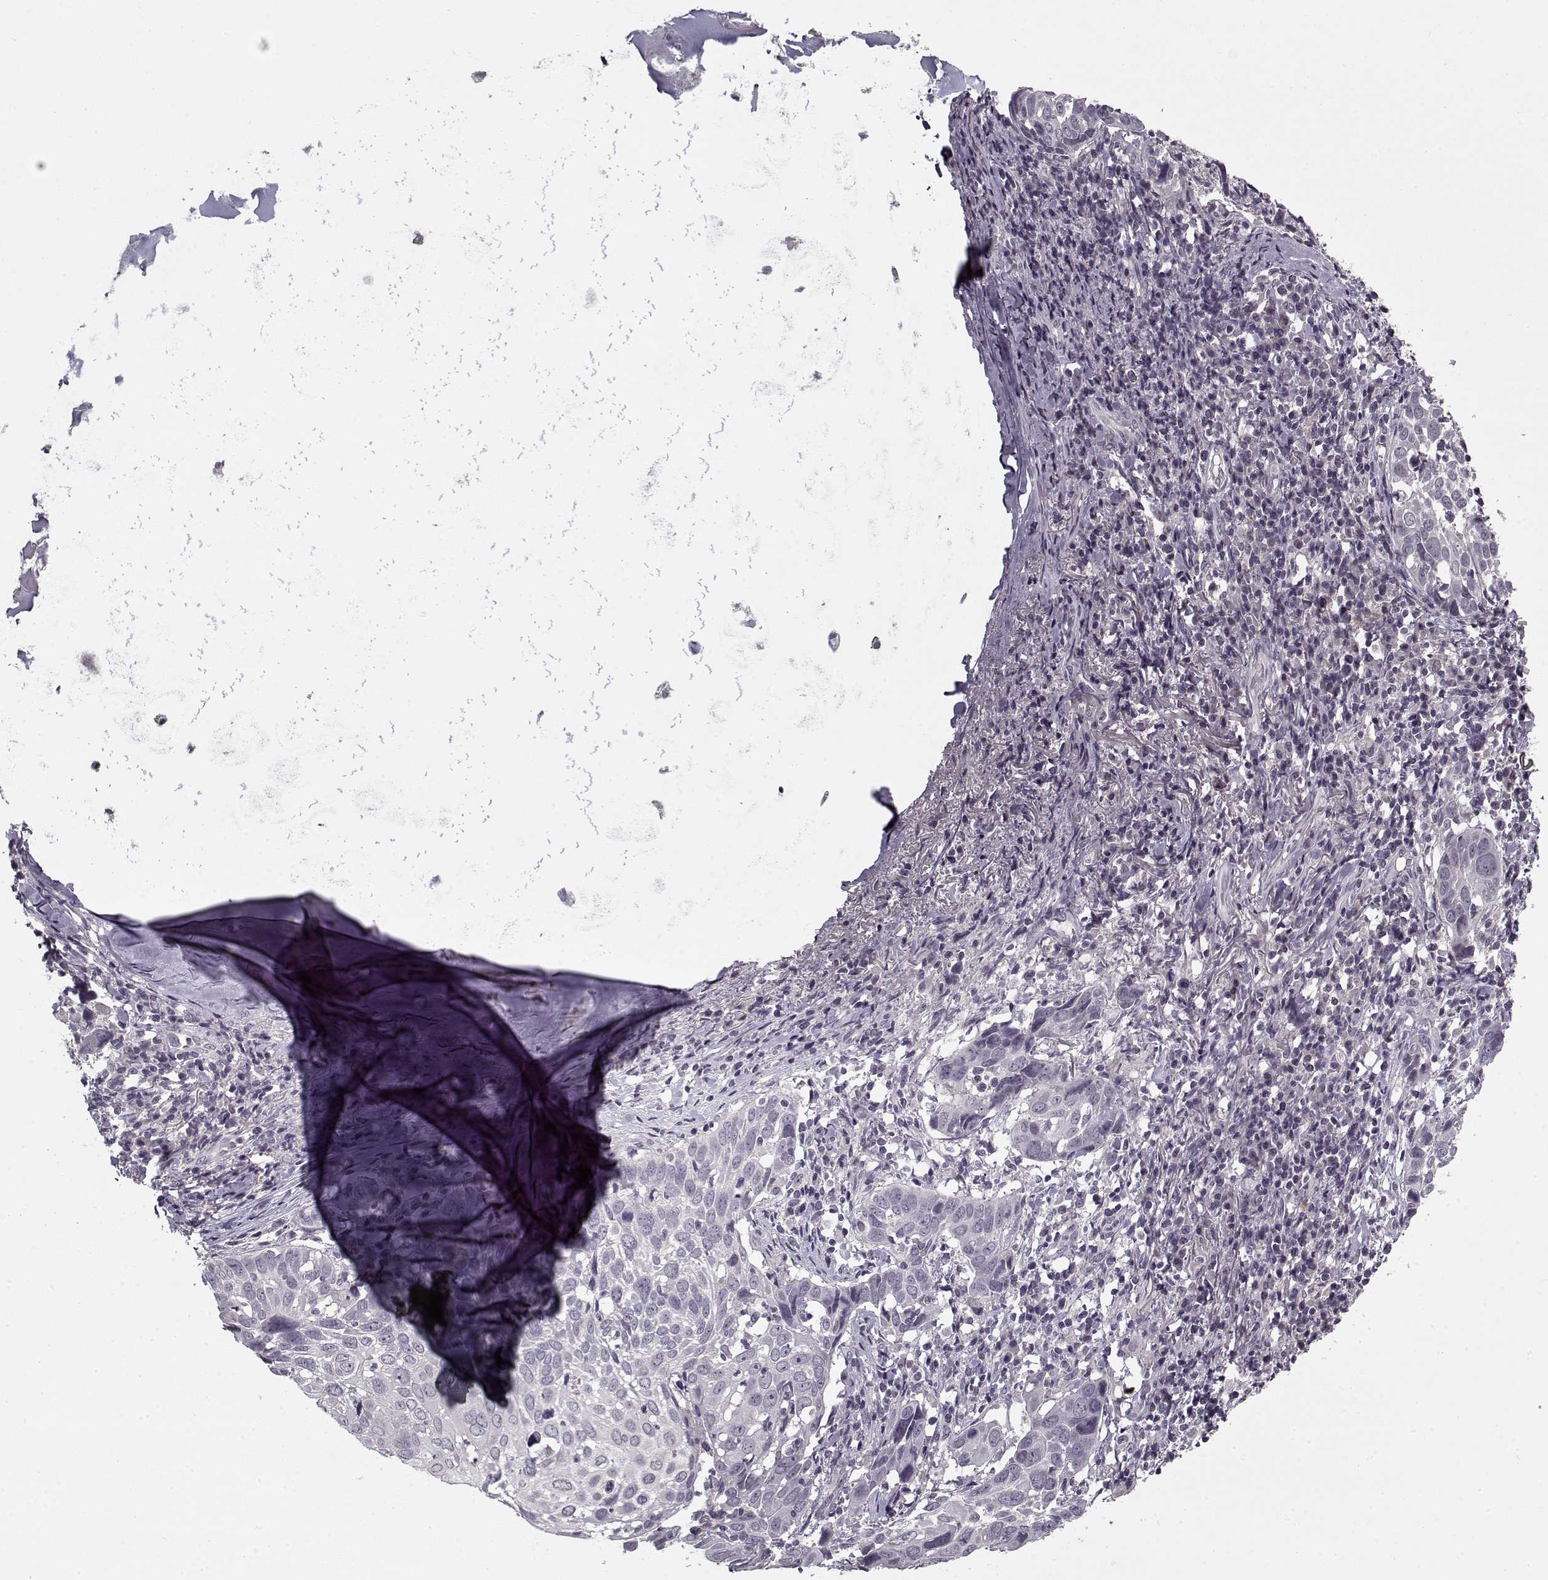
{"staining": {"intensity": "negative", "quantity": "none", "location": "none"}, "tissue": "lung cancer", "cell_type": "Tumor cells", "image_type": "cancer", "snomed": [{"axis": "morphology", "description": "Squamous cell carcinoma, NOS"}, {"axis": "topography", "description": "Lung"}], "caption": "Image shows no significant protein expression in tumor cells of lung squamous cell carcinoma.", "gene": "LAMA2", "patient": {"sex": "male", "age": 57}}